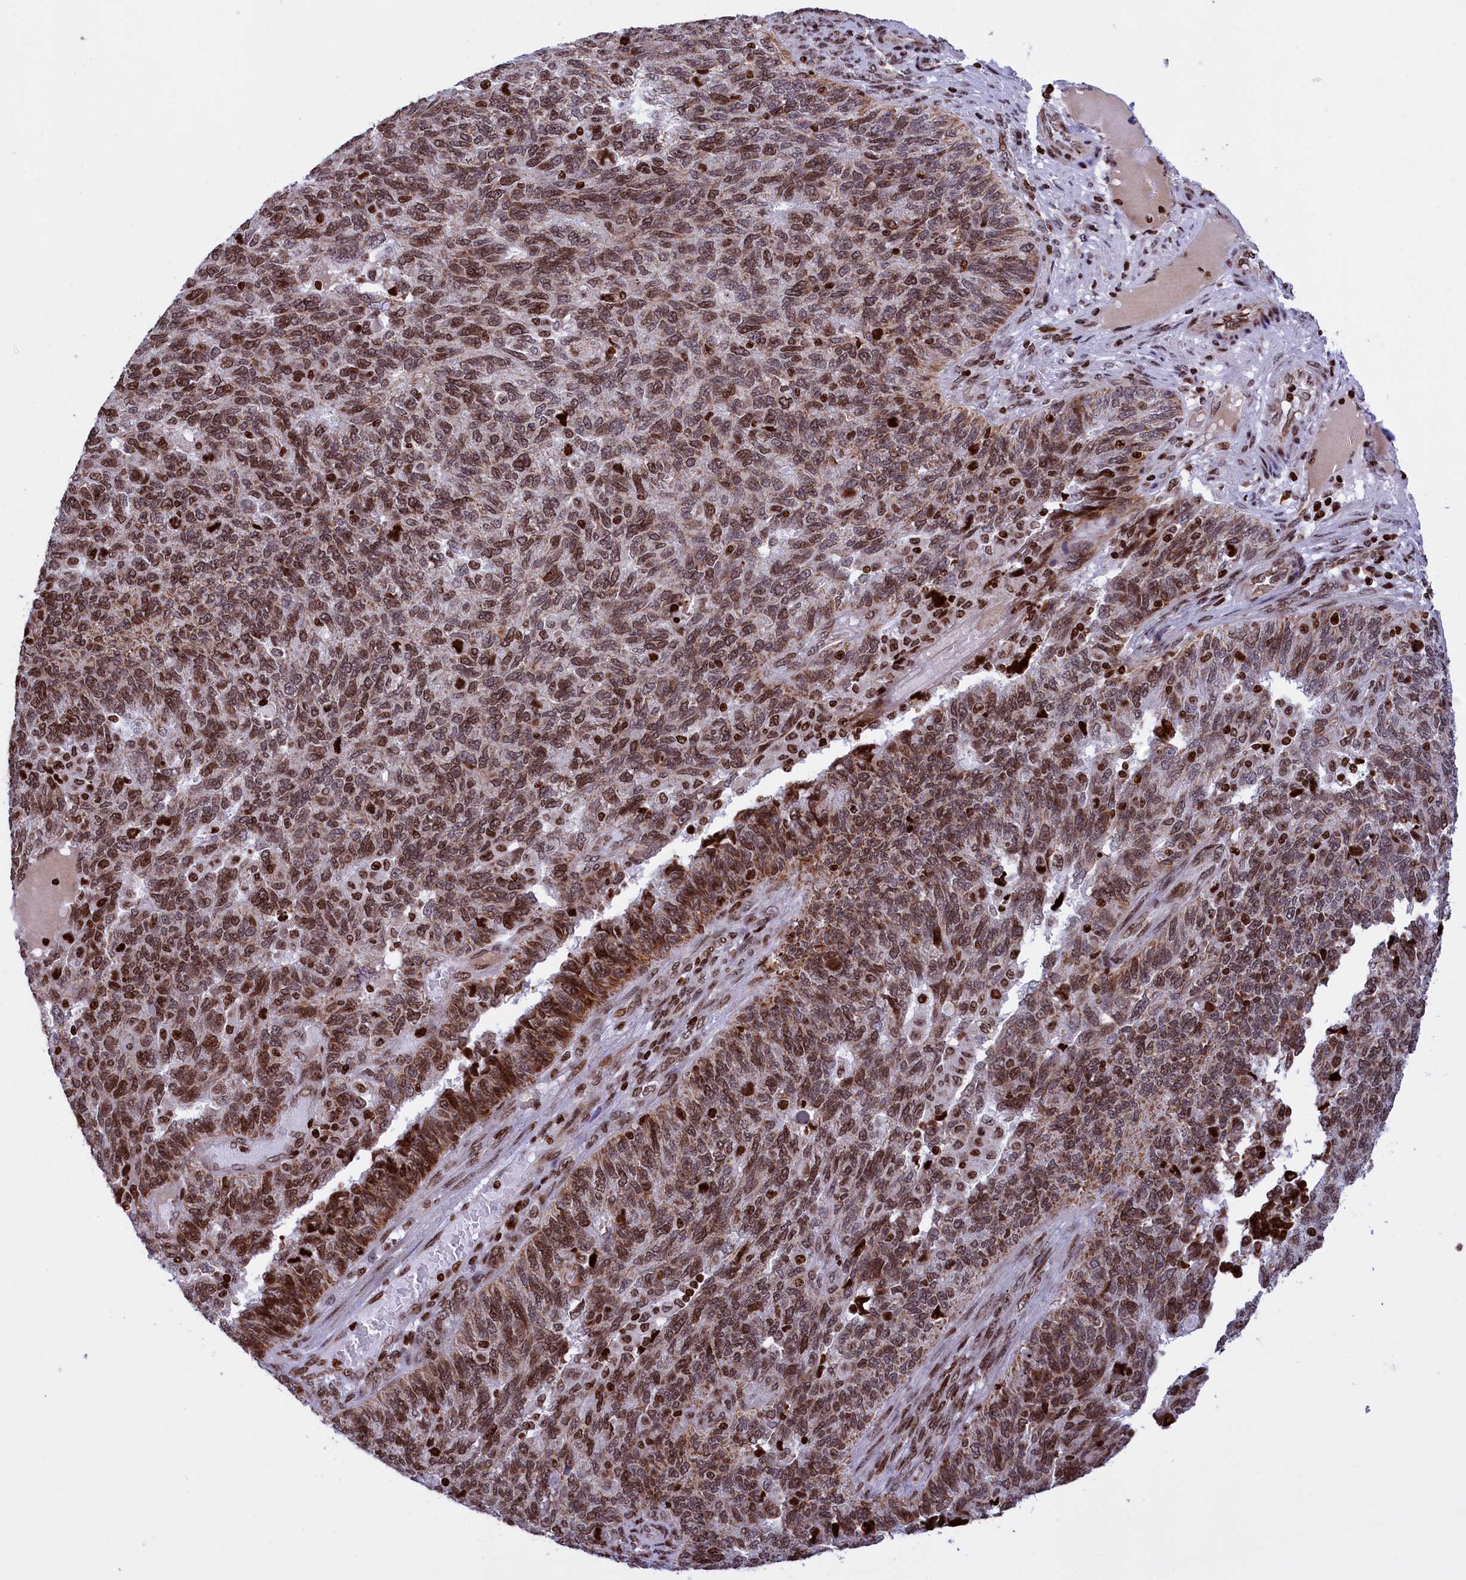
{"staining": {"intensity": "moderate", "quantity": ">75%", "location": "nuclear"}, "tissue": "endometrial cancer", "cell_type": "Tumor cells", "image_type": "cancer", "snomed": [{"axis": "morphology", "description": "Adenocarcinoma, NOS"}, {"axis": "topography", "description": "Endometrium"}], "caption": "Adenocarcinoma (endometrial) was stained to show a protein in brown. There is medium levels of moderate nuclear positivity in approximately >75% of tumor cells. The protein of interest is stained brown, and the nuclei are stained in blue (DAB IHC with brightfield microscopy, high magnification).", "gene": "TIMM29", "patient": {"sex": "female", "age": 66}}